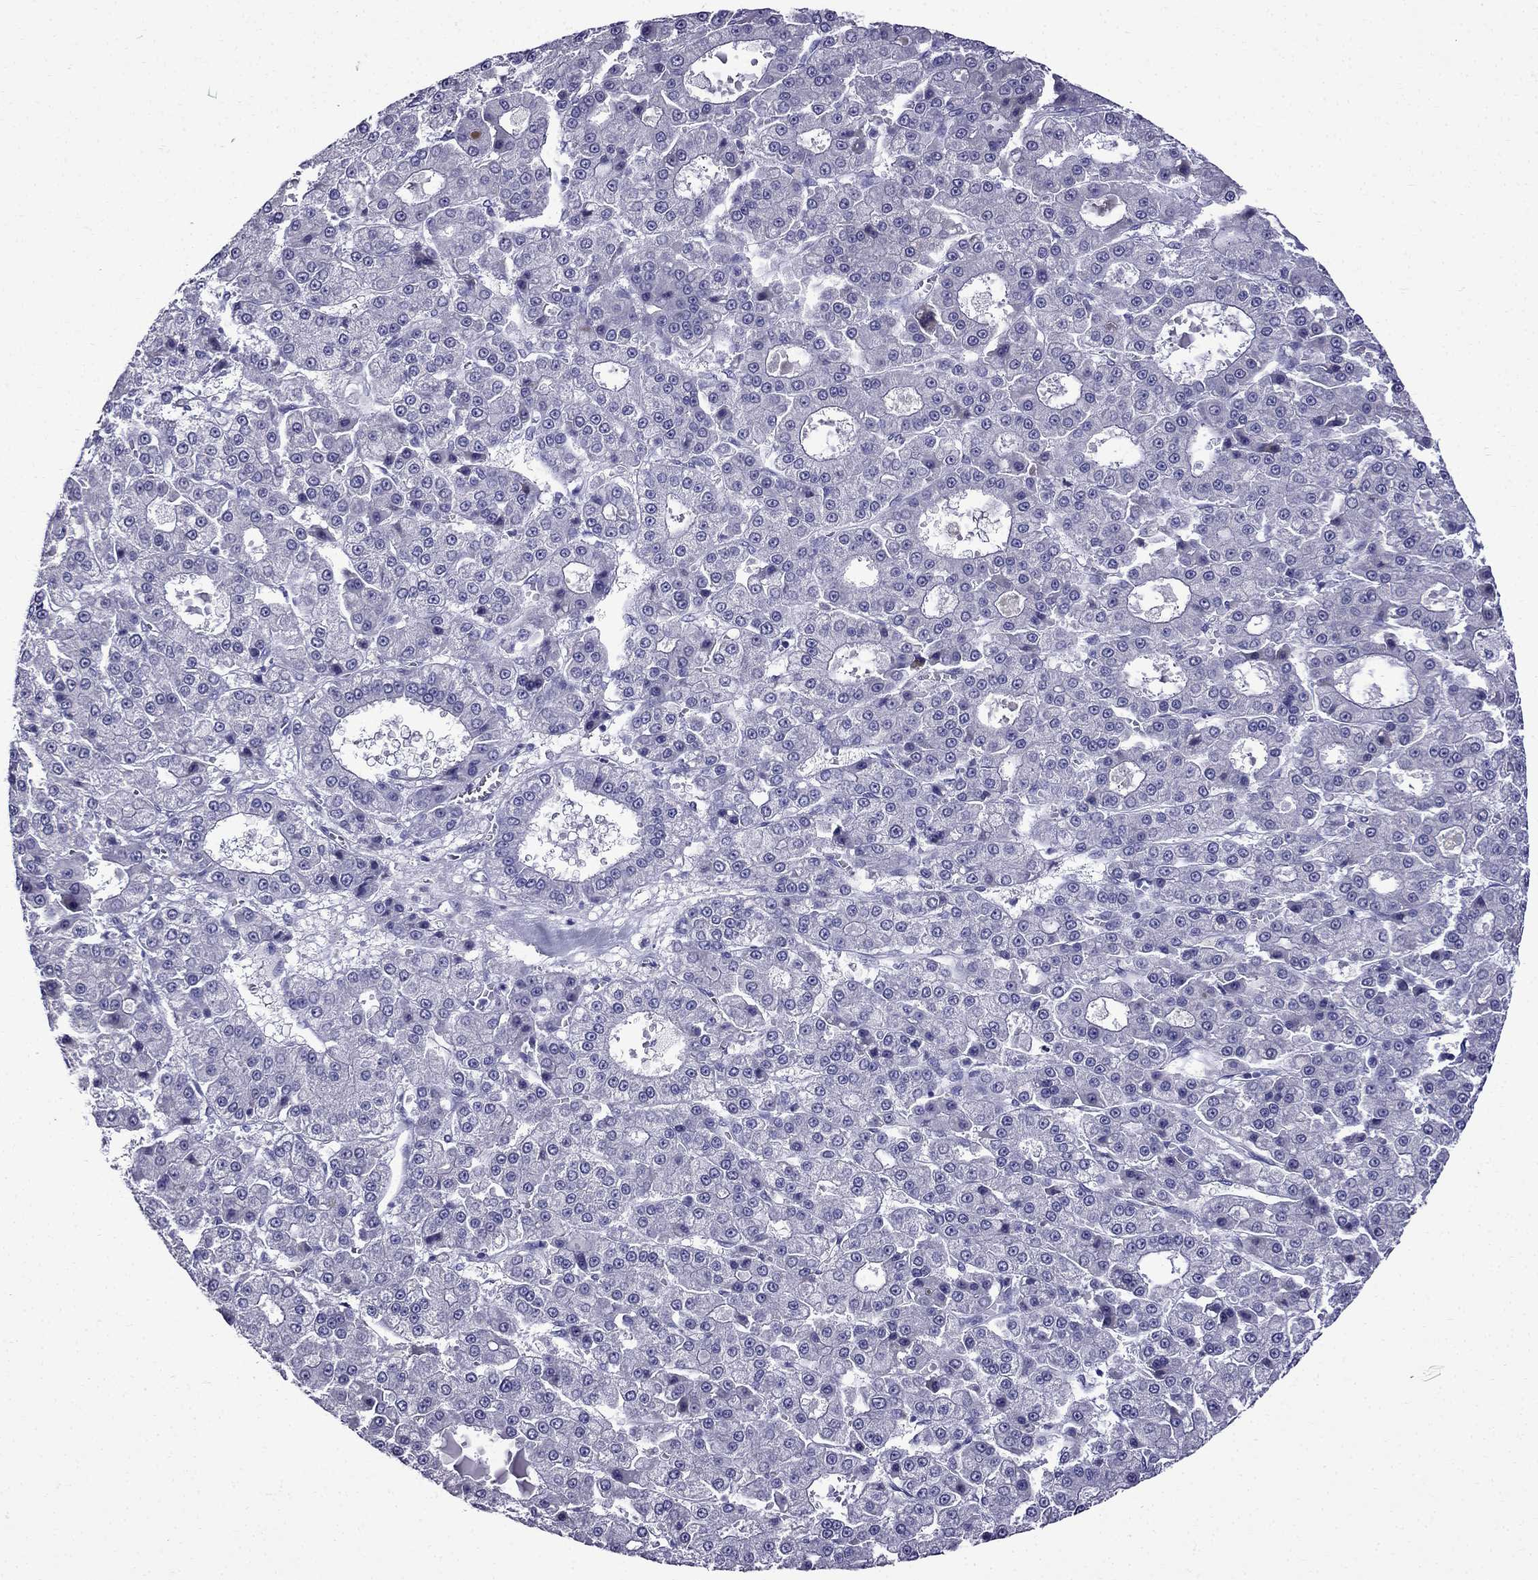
{"staining": {"intensity": "negative", "quantity": "none", "location": "none"}, "tissue": "liver cancer", "cell_type": "Tumor cells", "image_type": "cancer", "snomed": [{"axis": "morphology", "description": "Carcinoma, Hepatocellular, NOS"}, {"axis": "topography", "description": "Liver"}], "caption": "Immunohistochemistry (IHC) of liver cancer exhibits no expression in tumor cells.", "gene": "ERC2", "patient": {"sex": "male", "age": 70}}